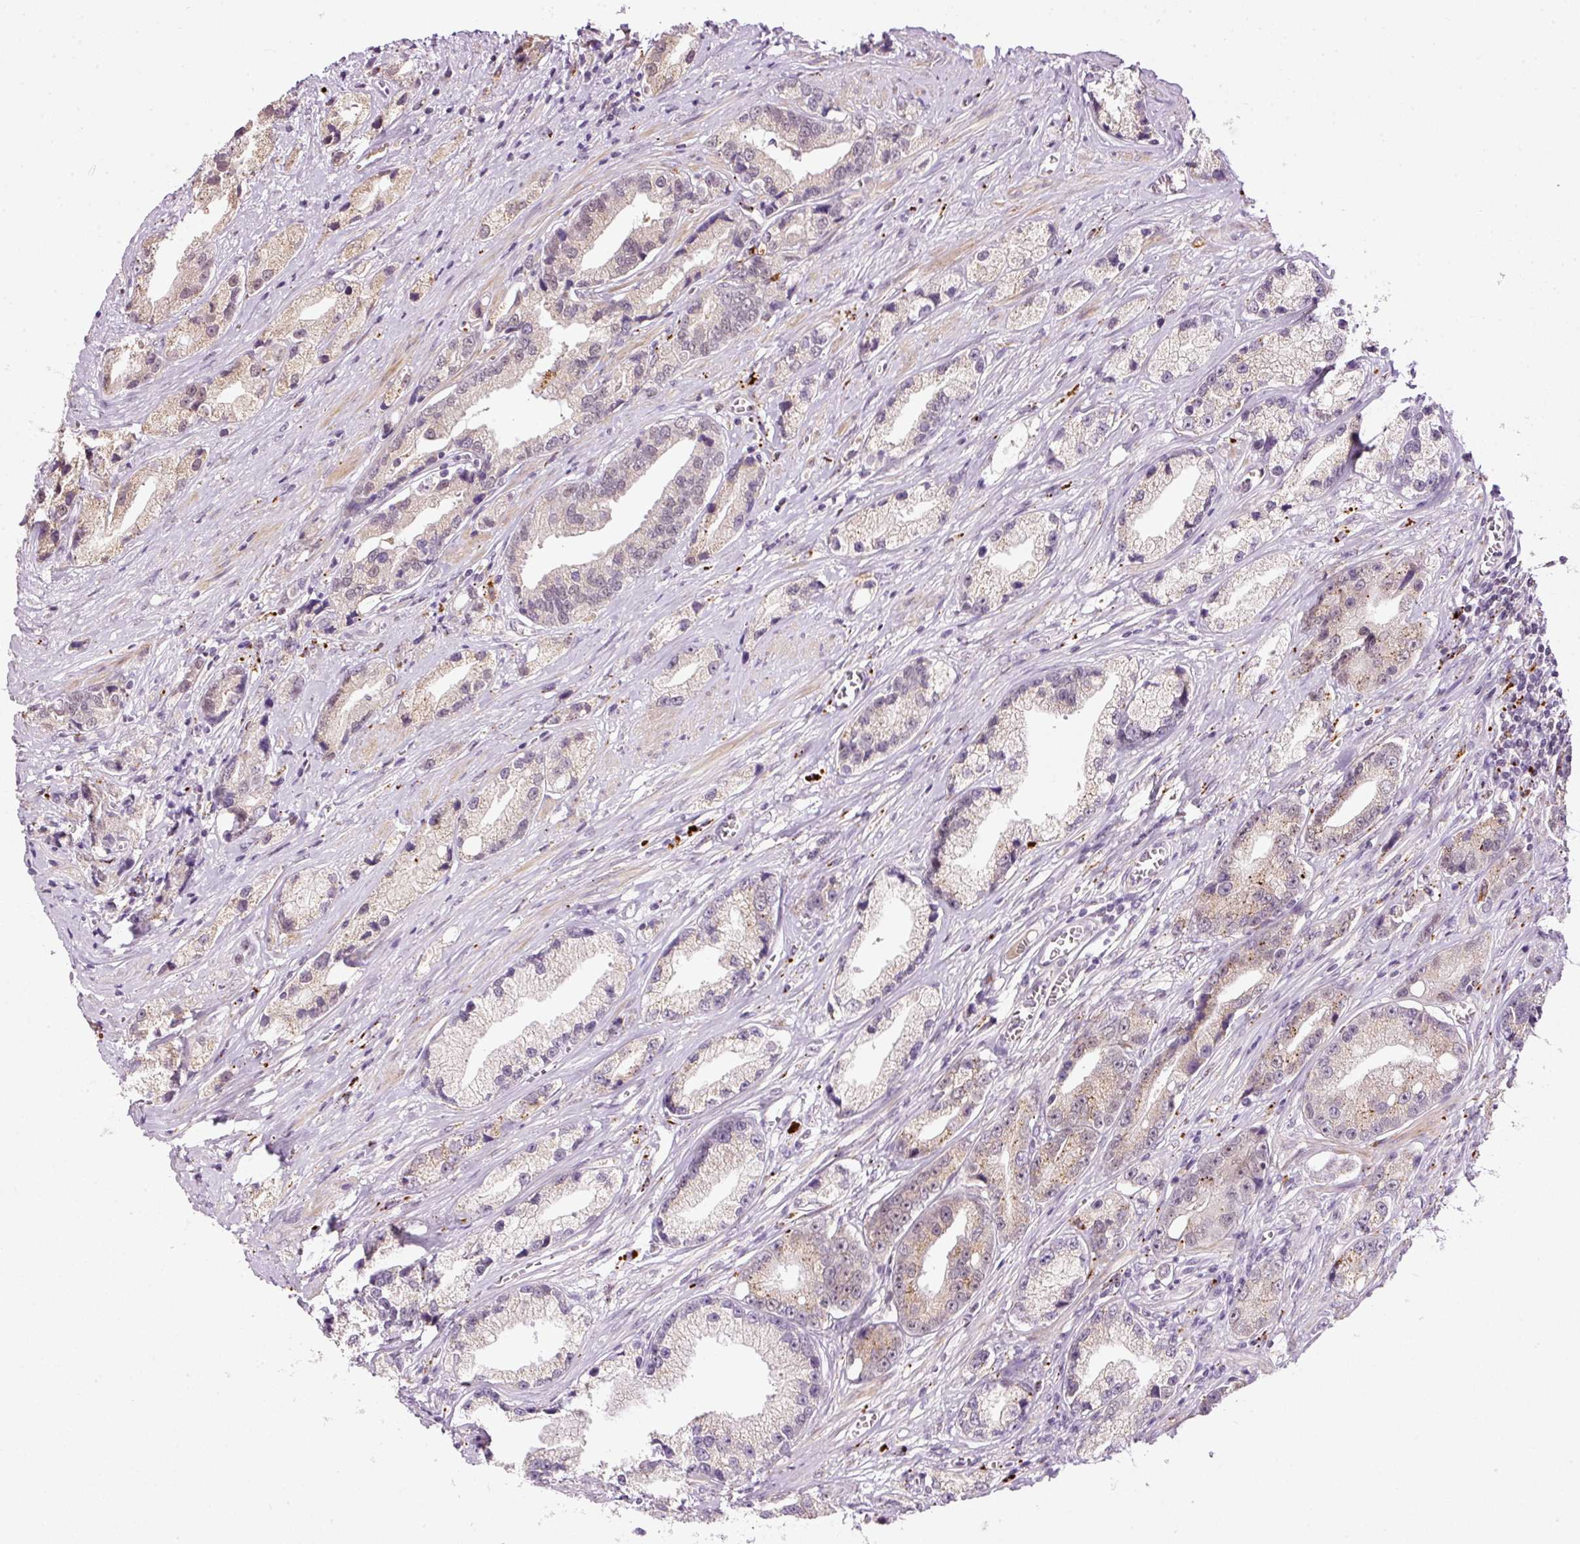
{"staining": {"intensity": "weak", "quantity": "<25%", "location": "cytoplasmic/membranous"}, "tissue": "prostate cancer", "cell_type": "Tumor cells", "image_type": "cancer", "snomed": [{"axis": "morphology", "description": "Adenocarcinoma, High grade"}, {"axis": "topography", "description": "Prostate"}], "caption": "A high-resolution image shows immunohistochemistry (IHC) staining of prostate cancer, which shows no significant staining in tumor cells. (DAB (3,3'-diaminobenzidine) immunohistochemistry (IHC) visualized using brightfield microscopy, high magnification).", "gene": "ZNF639", "patient": {"sex": "male", "age": 74}}